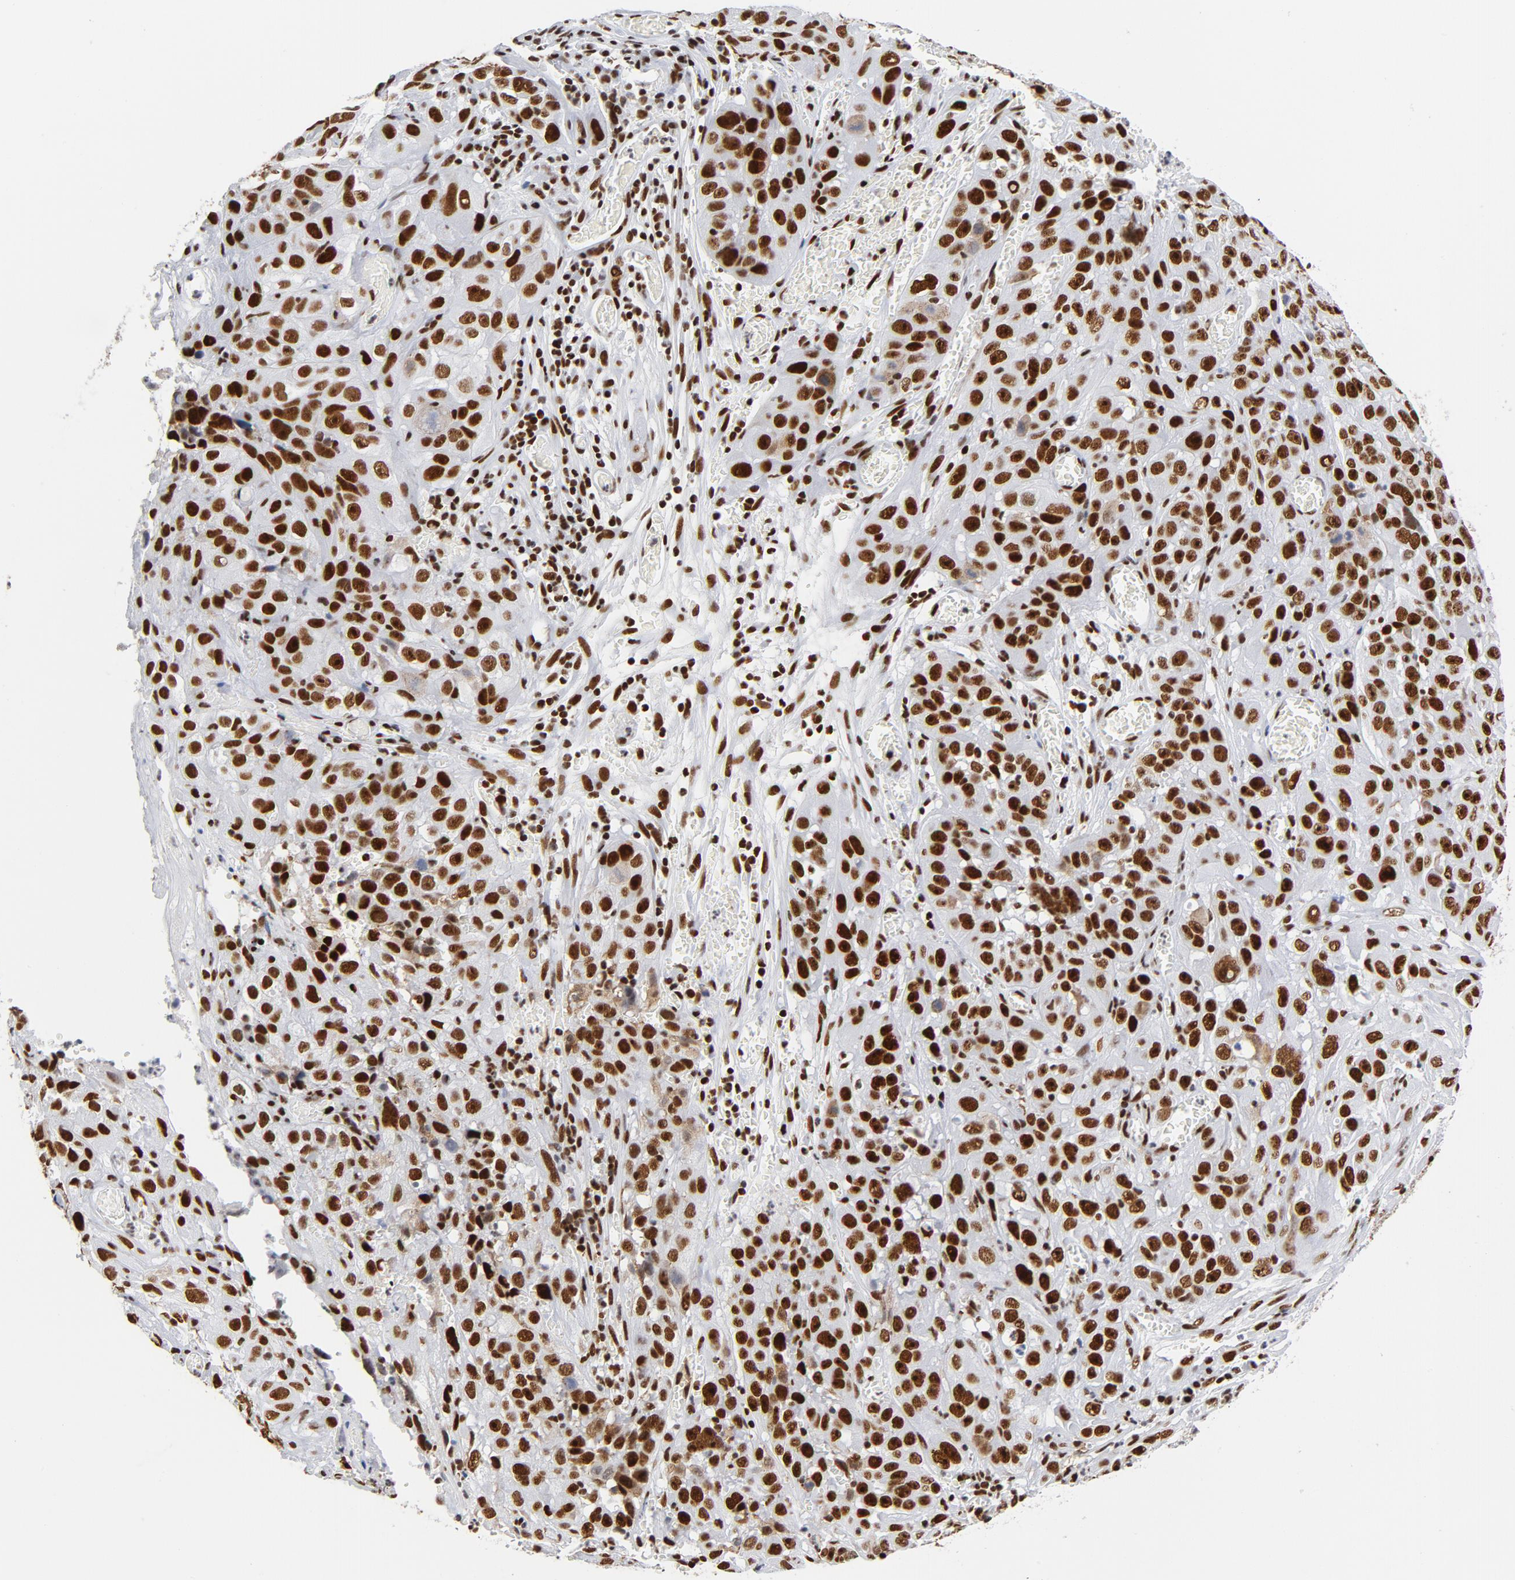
{"staining": {"intensity": "strong", "quantity": ">75%", "location": "nuclear"}, "tissue": "cervical cancer", "cell_type": "Tumor cells", "image_type": "cancer", "snomed": [{"axis": "morphology", "description": "Squamous cell carcinoma, NOS"}, {"axis": "topography", "description": "Cervix"}], "caption": "Cervical squamous cell carcinoma was stained to show a protein in brown. There is high levels of strong nuclear expression in about >75% of tumor cells.", "gene": "XRCC5", "patient": {"sex": "female", "age": 32}}